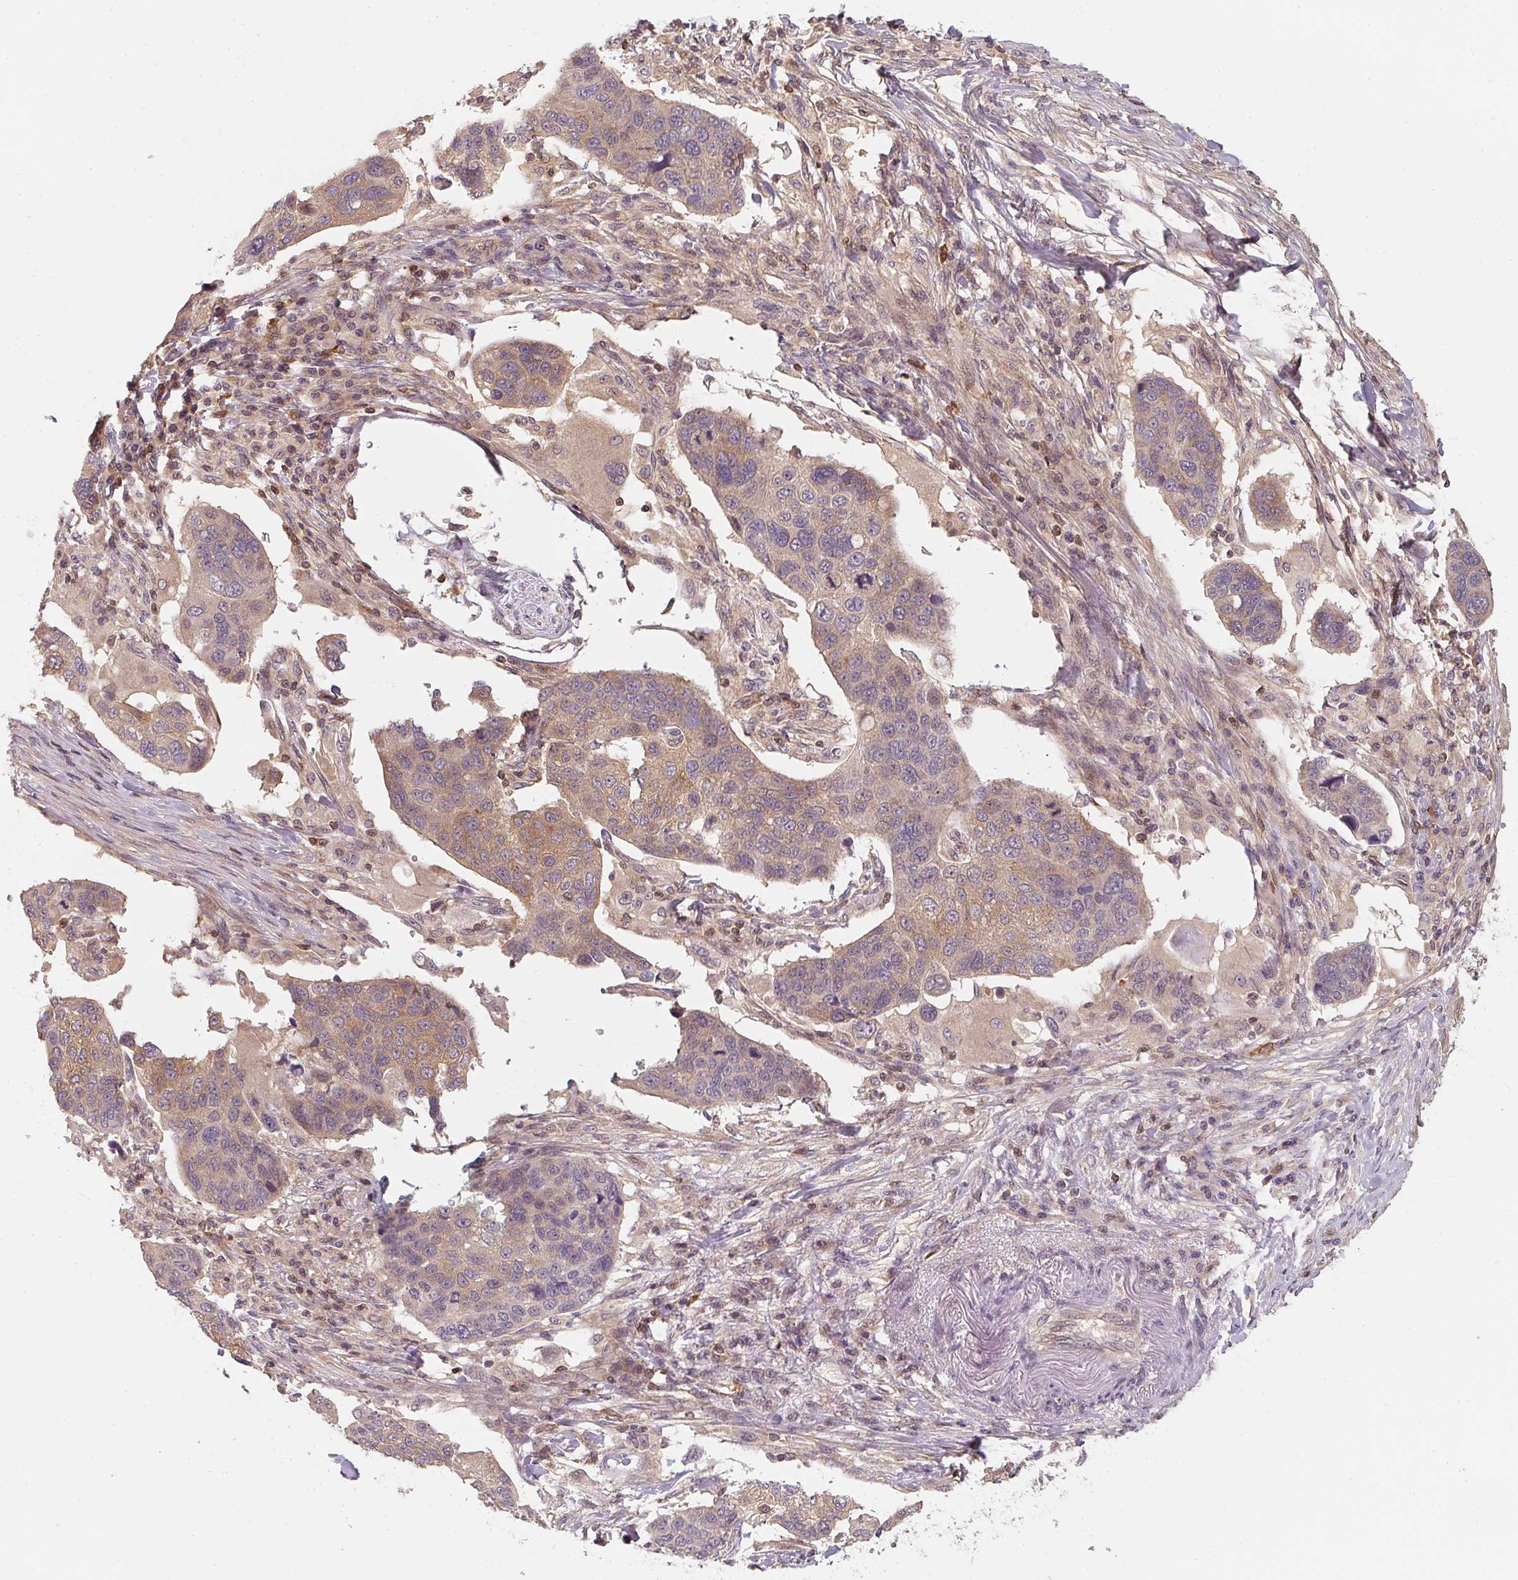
{"staining": {"intensity": "weak", "quantity": "<25%", "location": "cytoplasmic/membranous"}, "tissue": "lung cancer", "cell_type": "Tumor cells", "image_type": "cancer", "snomed": [{"axis": "morphology", "description": "Squamous cell carcinoma, NOS"}, {"axis": "topography", "description": "Lymph node"}, {"axis": "topography", "description": "Lung"}], "caption": "An IHC photomicrograph of squamous cell carcinoma (lung) is shown. There is no staining in tumor cells of squamous cell carcinoma (lung).", "gene": "ANKRD13A", "patient": {"sex": "male", "age": 61}}